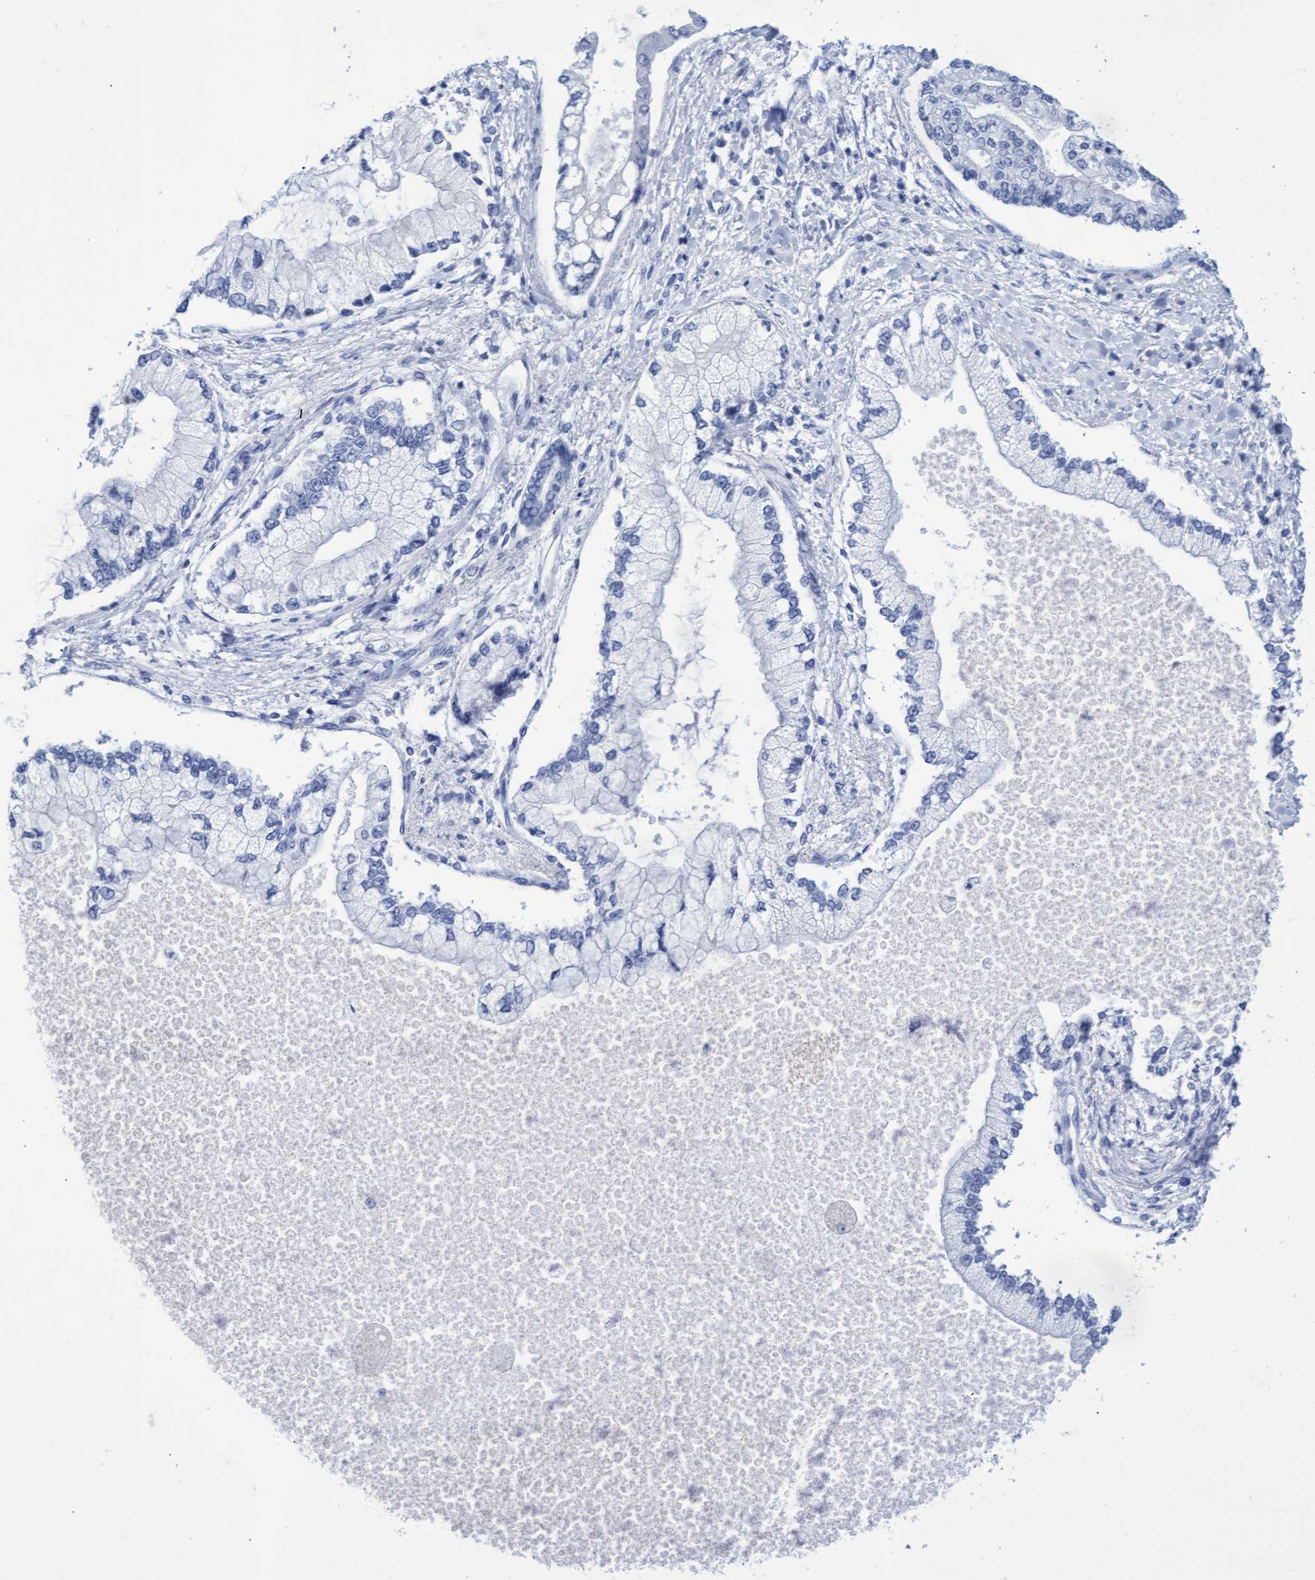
{"staining": {"intensity": "negative", "quantity": "none", "location": "none"}, "tissue": "liver cancer", "cell_type": "Tumor cells", "image_type": "cancer", "snomed": [{"axis": "morphology", "description": "Cholangiocarcinoma"}, {"axis": "topography", "description": "Liver"}], "caption": "Liver cancer (cholangiocarcinoma) was stained to show a protein in brown. There is no significant staining in tumor cells.", "gene": "INSL6", "patient": {"sex": "male", "age": 50}}